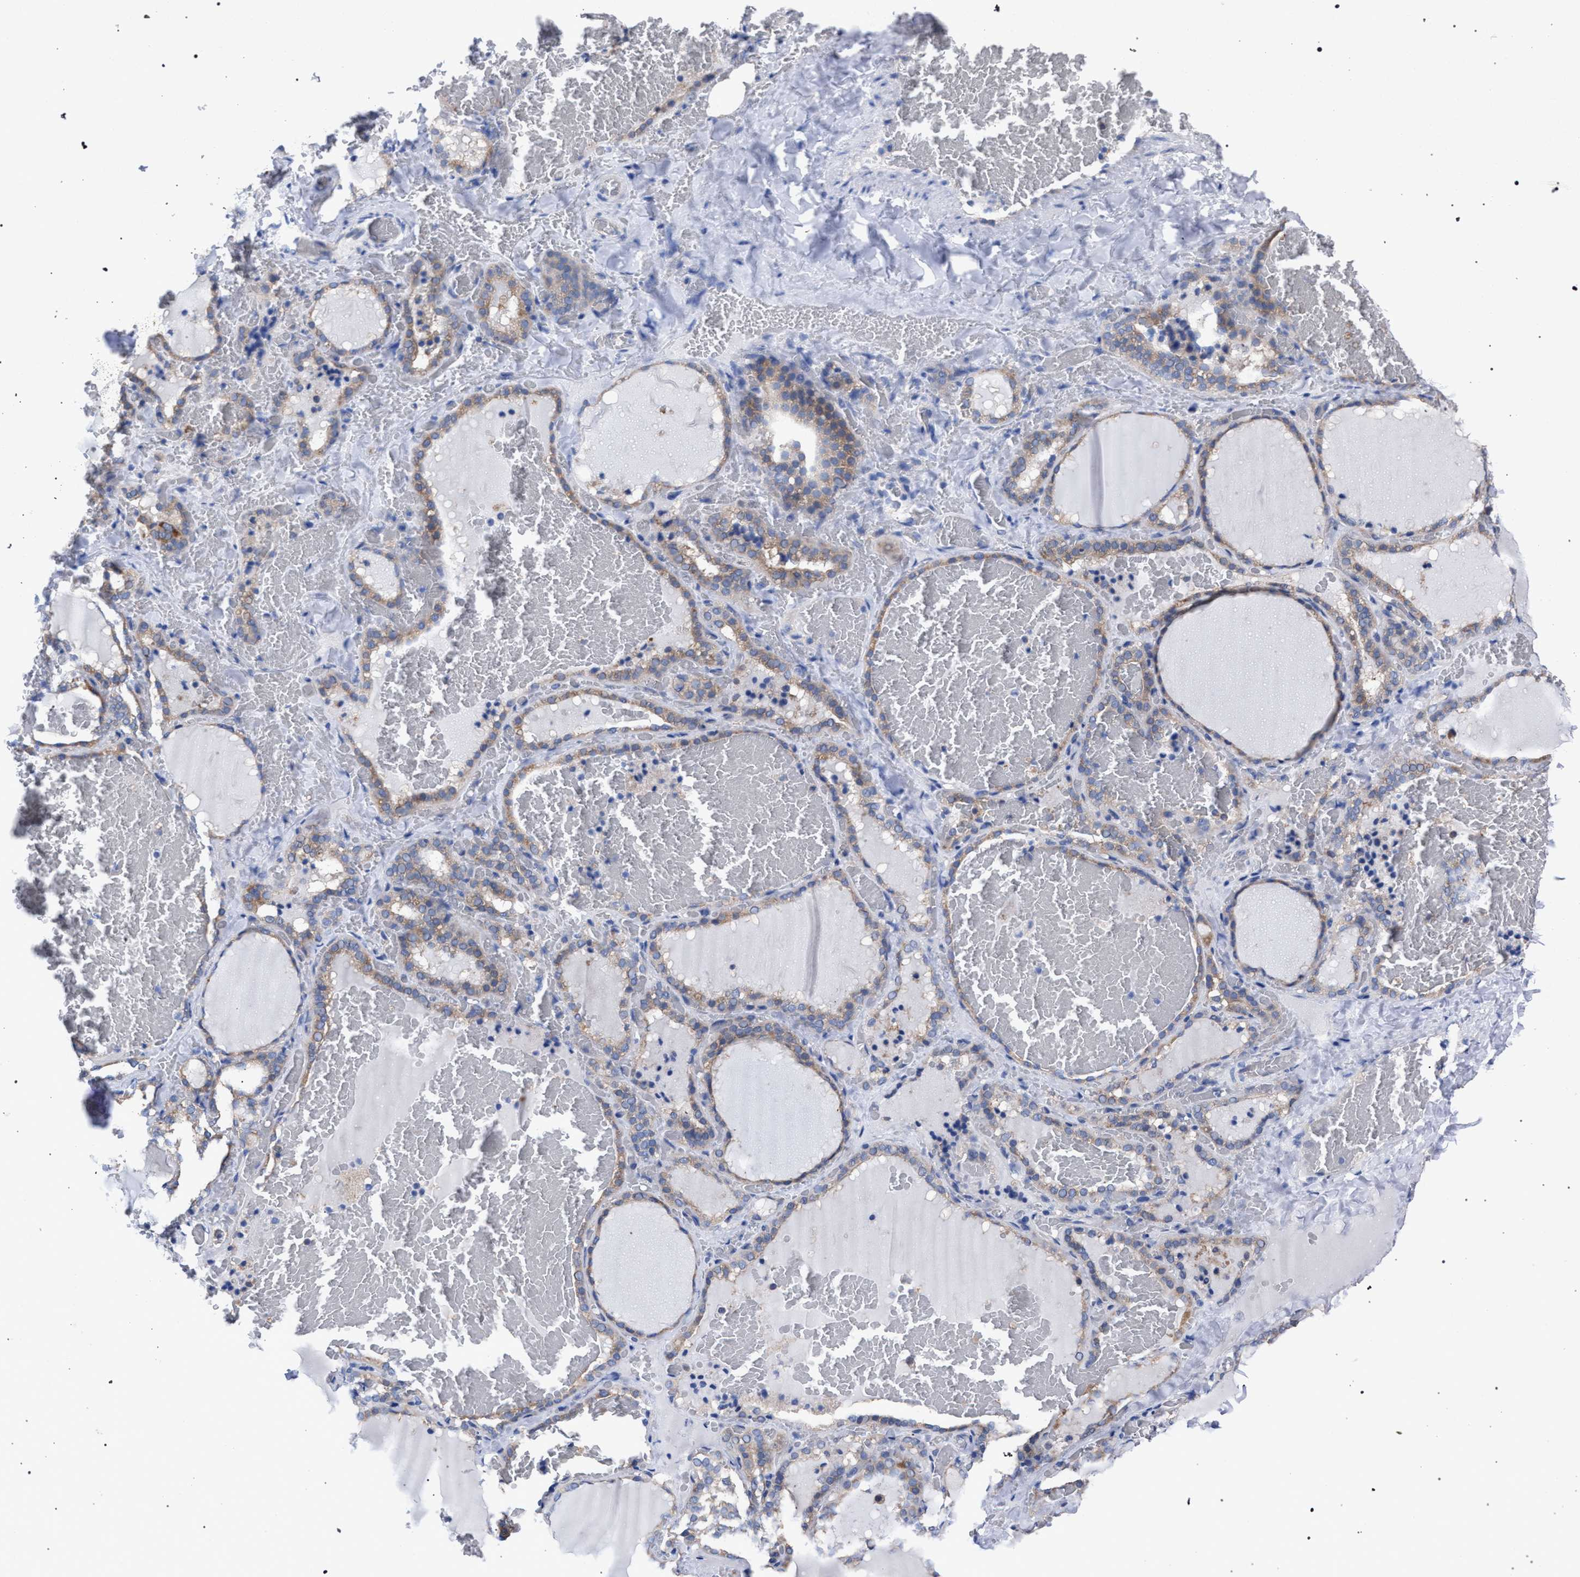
{"staining": {"intensity": "moderate", "quantity": ">75%", "location": "cytoplasmic/membranous"}, "tissue": "thyroid gland", "cell_type": "Glandular cells", "image_type": "normal", "snomed": [{"axis": "morphology", "description": "Normal tissue, NOS"}, {"axis": "topography", "description": "Thyroid gland"}], "caption": "Immunohistochemical staining of unremarkable thyroid gland exhibits >75% levels of moderate cytoplasmic/membranous protein staining in approximately >75% of glandular cells. (DAB (3,3'-diaminobenzidine) IHC with brightfield microscopy, high magnification).", "gene": "GMPR", "patient": {"sex": "female", "age": 22}}